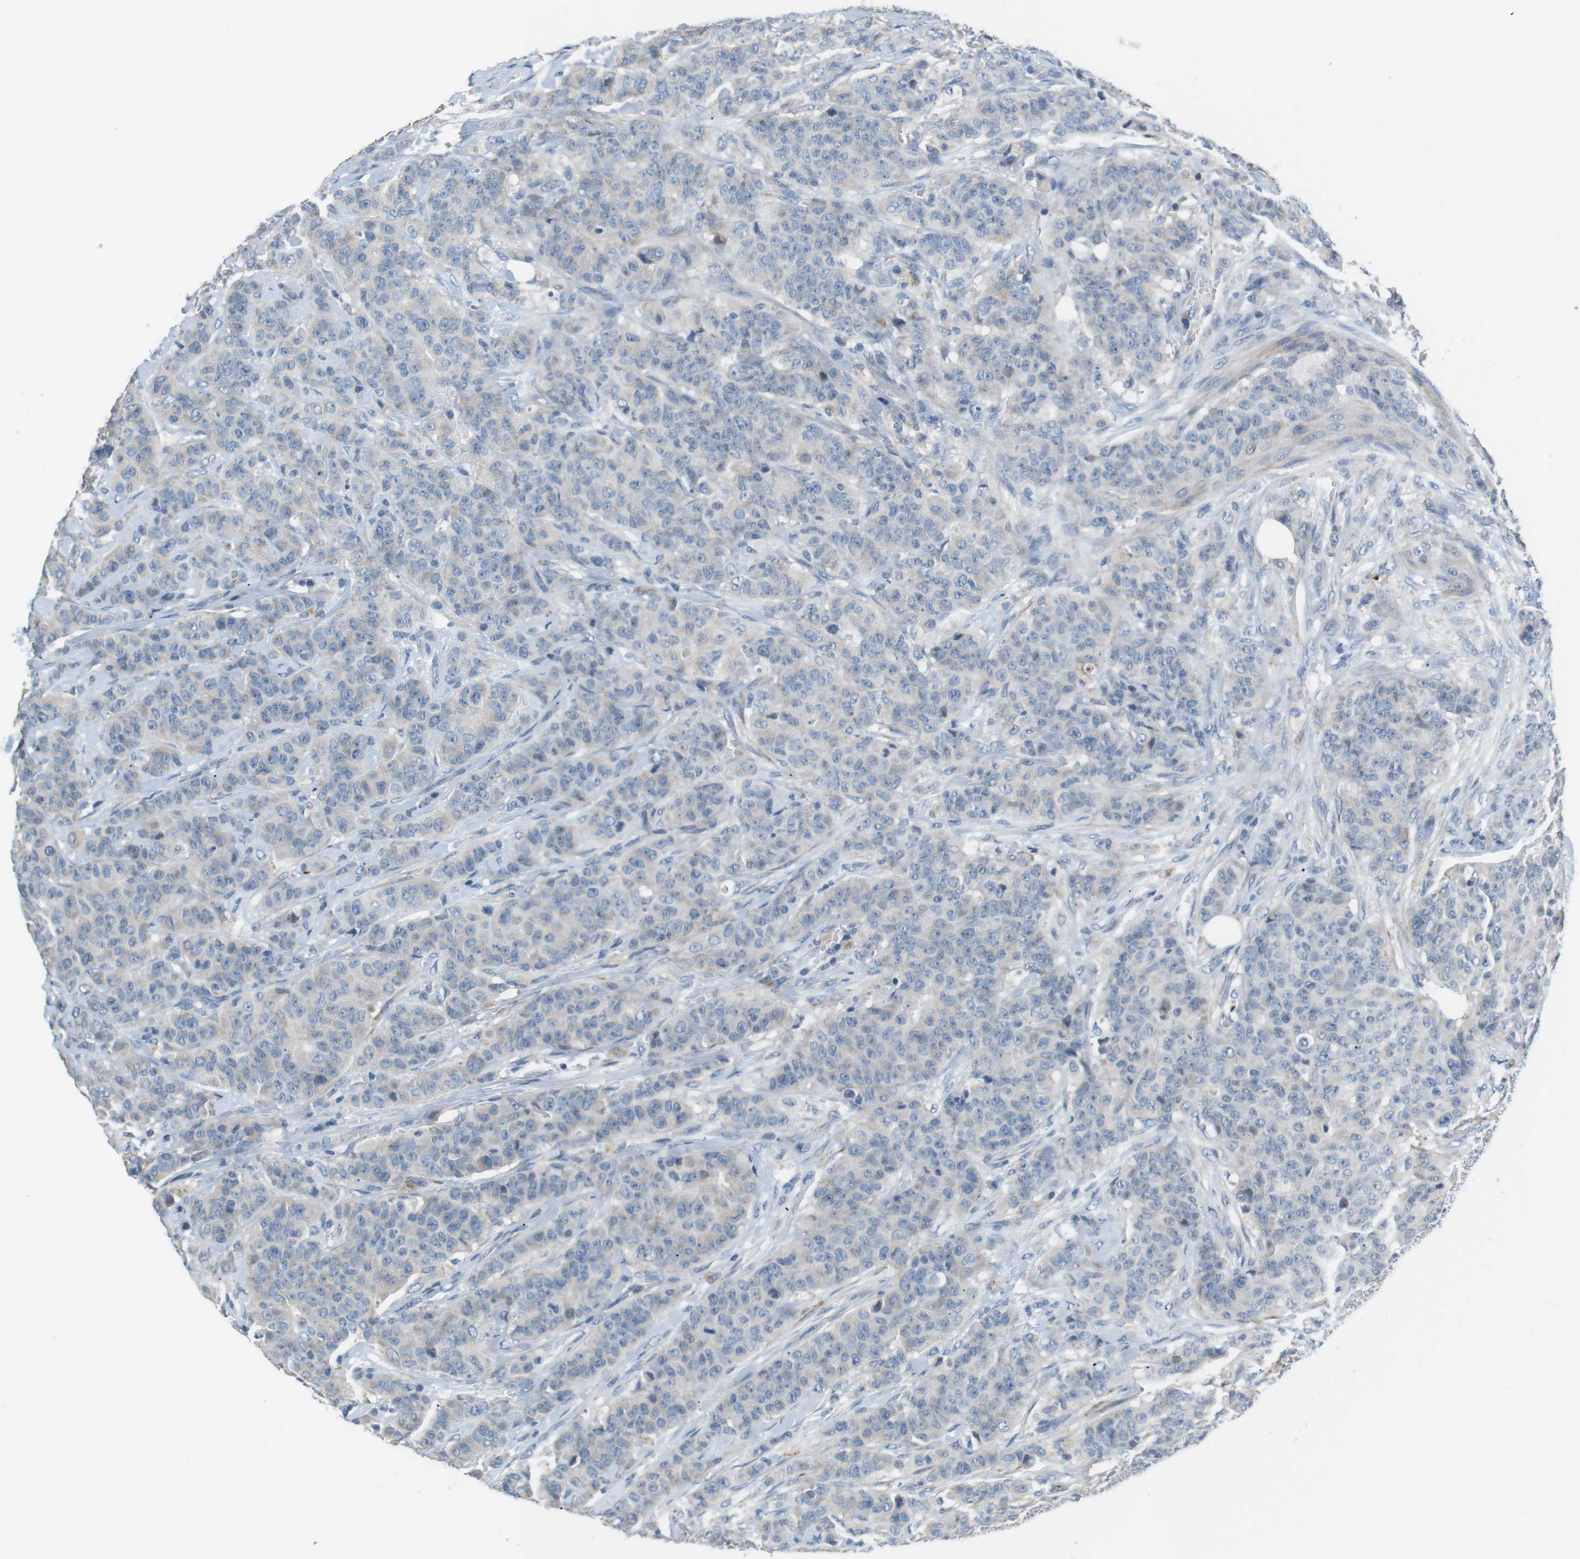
{"staining": {"intensity": "weak", "quantity": "<25%", "location": "cytoplasmic/membranous"}, "tissue": "breast cancer", "cell_type": "Tumor cells", "image_type": "cancer", "snomed": [{"axis": "morphology", "description": "Normal tissue, NOS"}, {"axis": "morphology", "description": "Duct carcinoma"}, {"axis": "topography", "description": "Breast"}], "caption": "Protein analysis of breast invasive ductal carcinoma exhibits no significant expression in tumor cells.", "gene": "CD300E", "patient": {"sex": "female", "age": 40}}